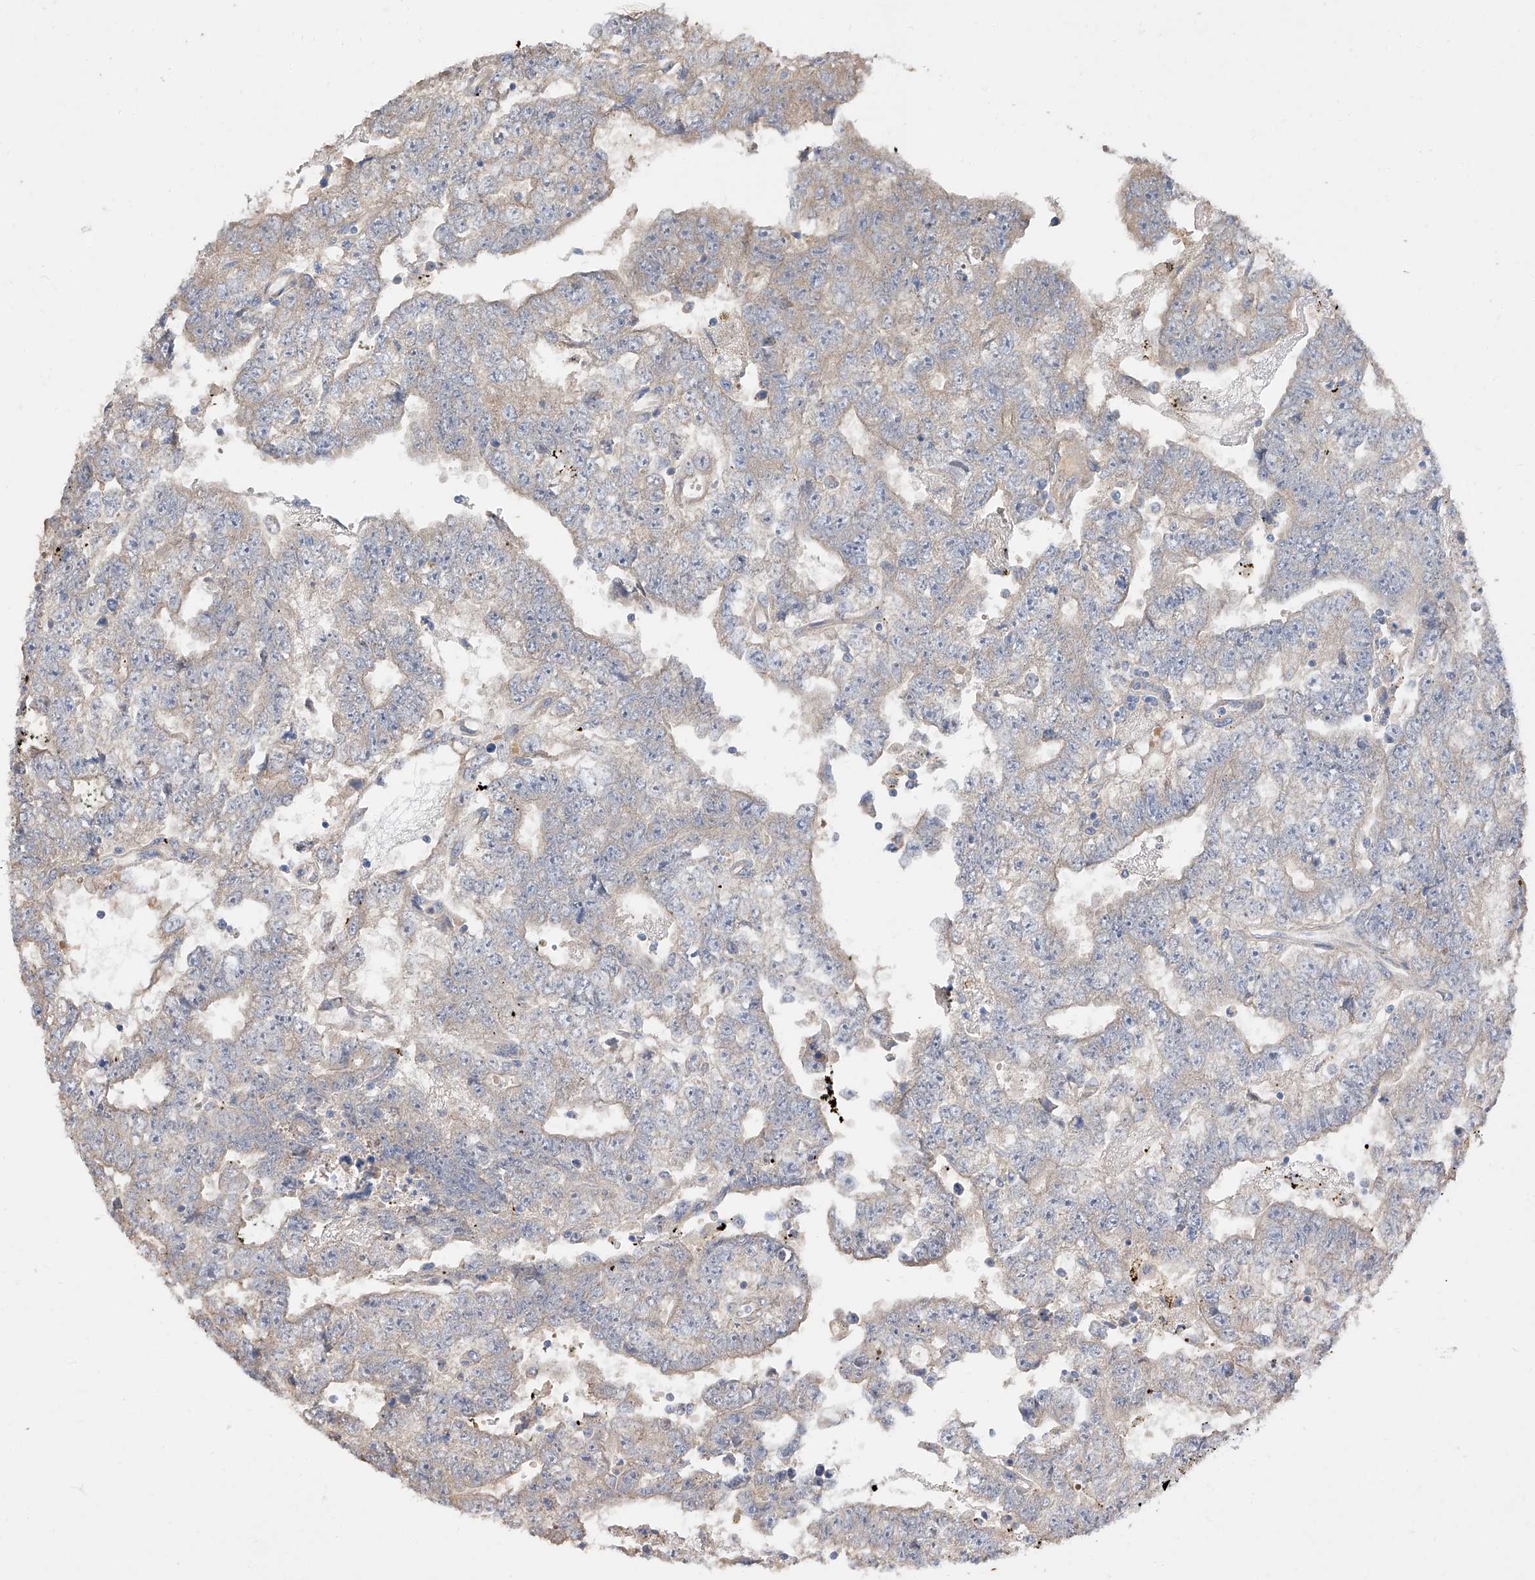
{"staining": {"intensity": "negative", "quantity": "none", "location": "none"}, "tissue": "testis cancer", "cell_type": "Tumor cells", "image_type": "cancer", "snomed": [{"axis": "morphology", "description": "Carcinoma, Embryonal, NOS"}, {"axis": "topography", "description": "Testis"}], "caption": "Tumor cells are negative for brown protein staining in testis cancer (embryonal carcinoma).", "gene": "DIRAS3", "patient": {"sex": "male", "age": 25}}